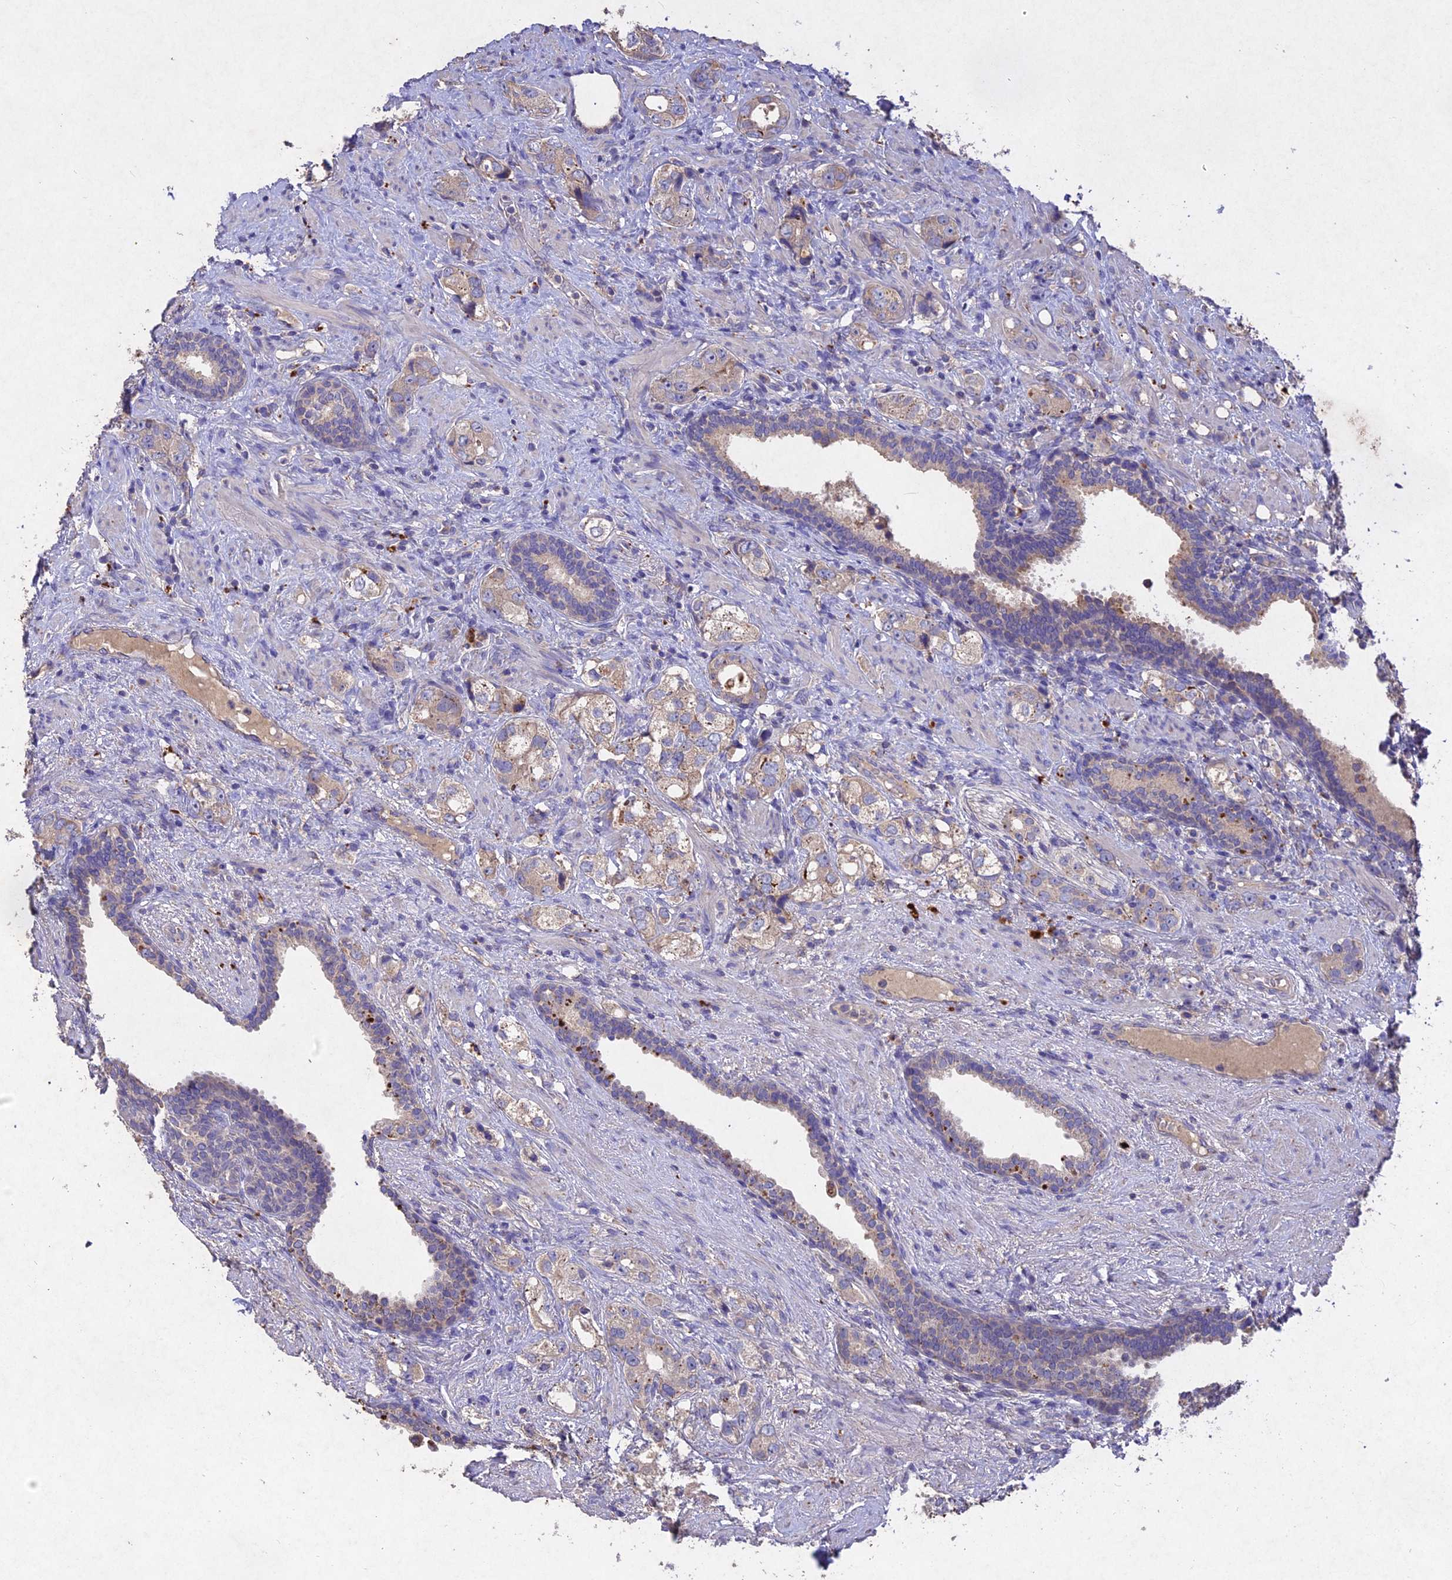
{"staining": {"intensity": "weak", "quantity": "<25%", "location": "cytoplasmic/membranous"}, "tissue": "prostate cancer", "cell_type": "Tumor cells", "image_type": "cancer", "snomed": [{"axis": "morphology", "description": "Adenocarcinoma, High grade"}, {"axis": "topography", "description": "Prostate"}], "caption": "High power microscopy photomicrograph of an IHC photomicrograph of prostate cancer, revealing no significant staining in tumor cells. Nuclei are stained in blue.", "gene": "SLC26A4", "patient": {"sex": "male", "age": 63}}